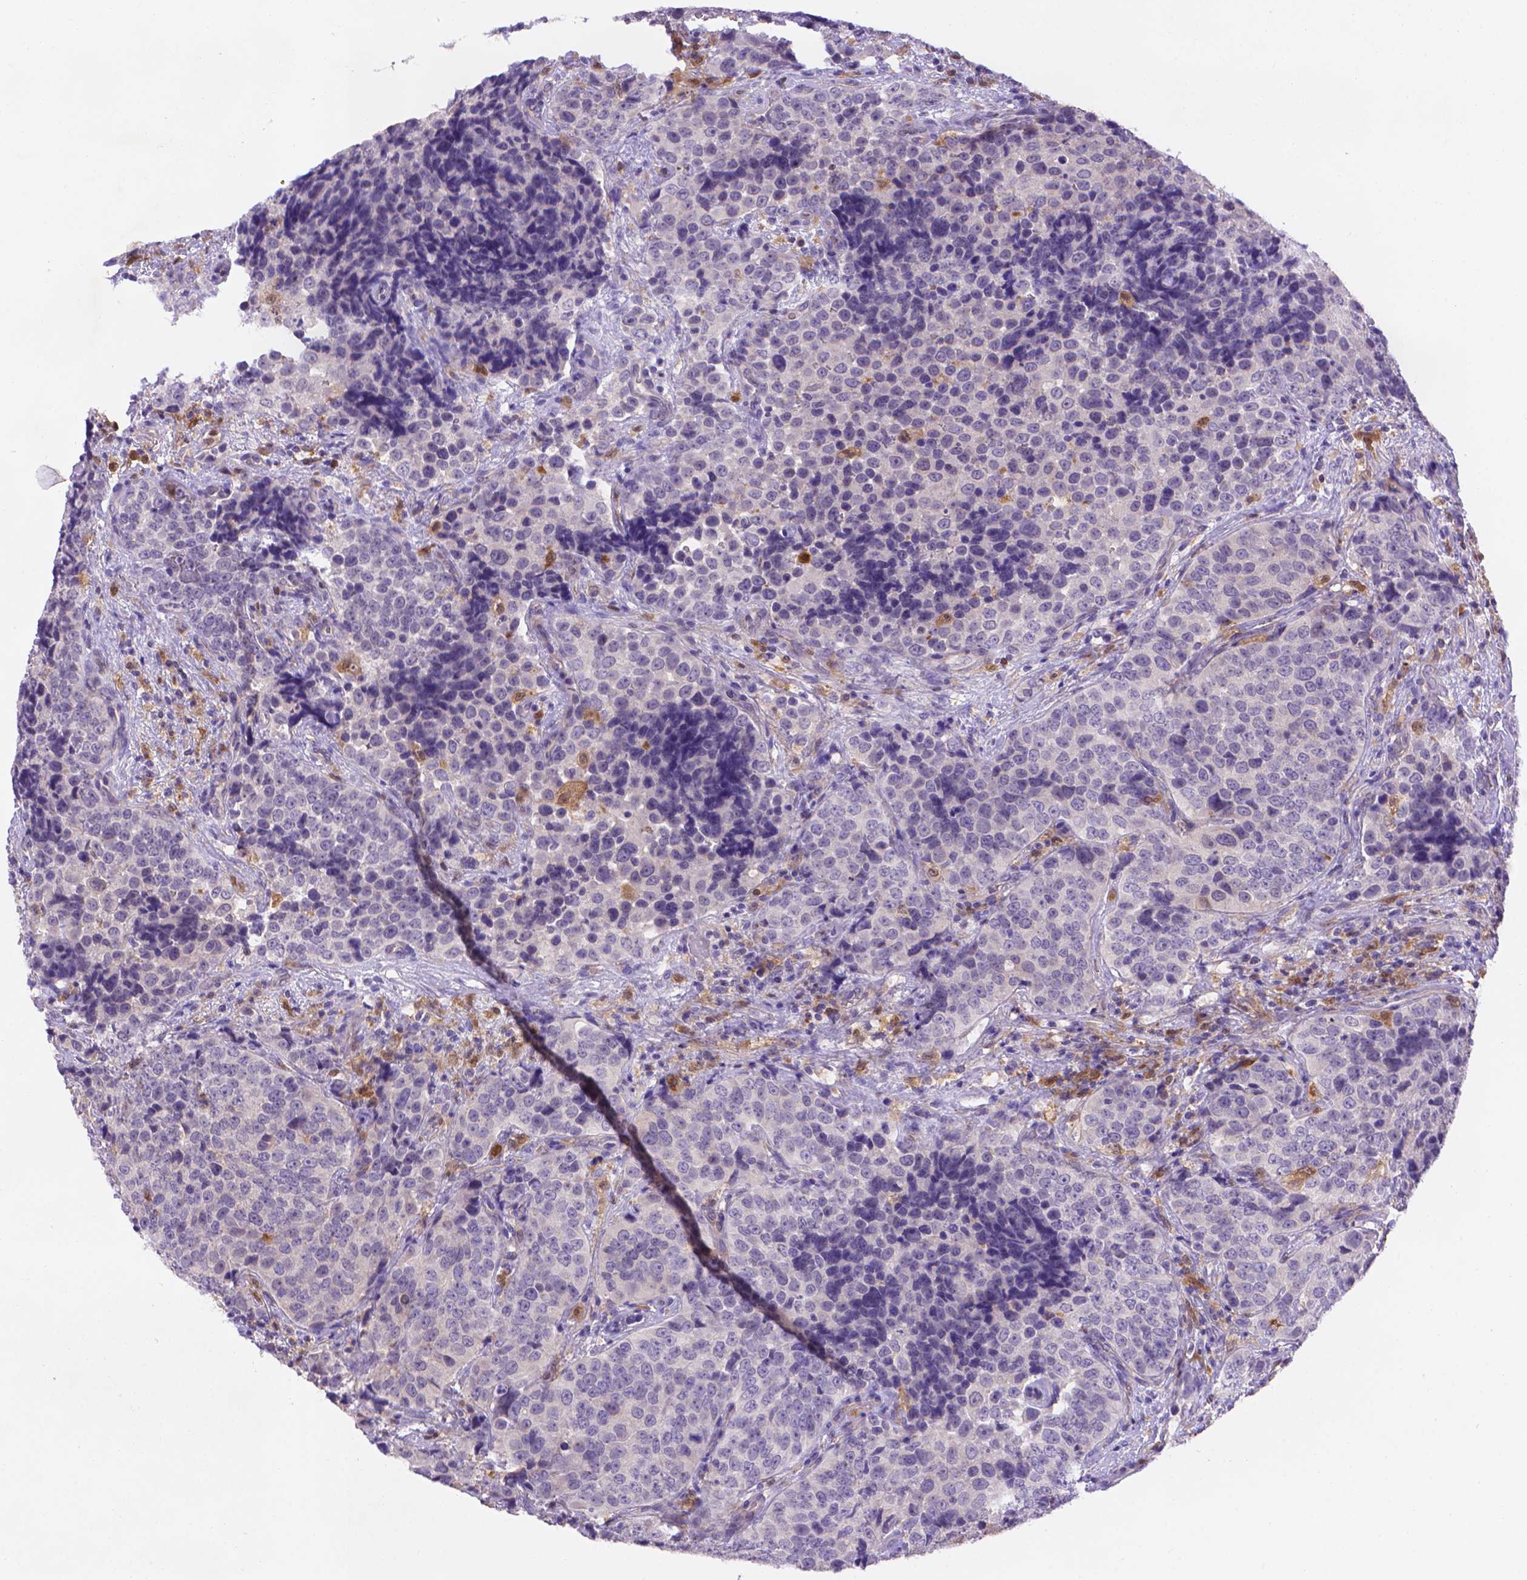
{"staining": {"intensity": "negative", "quantity": "none", "location": "none"}, "tissue": "urothelial cancer", "cell_type": "Tumor cells", "image_type": "cancer", "snomed": [{"axis": "morphology", "description": "Urothelial carcinoma, NOS"}, {"axis": "topography", "description": "Urinary bladder"}], "caption": "Tumor cells are negative for protein expression in human urothelial cancer.", "gene": "FGD2", "patient": {"sex": "male", "age": 52}}